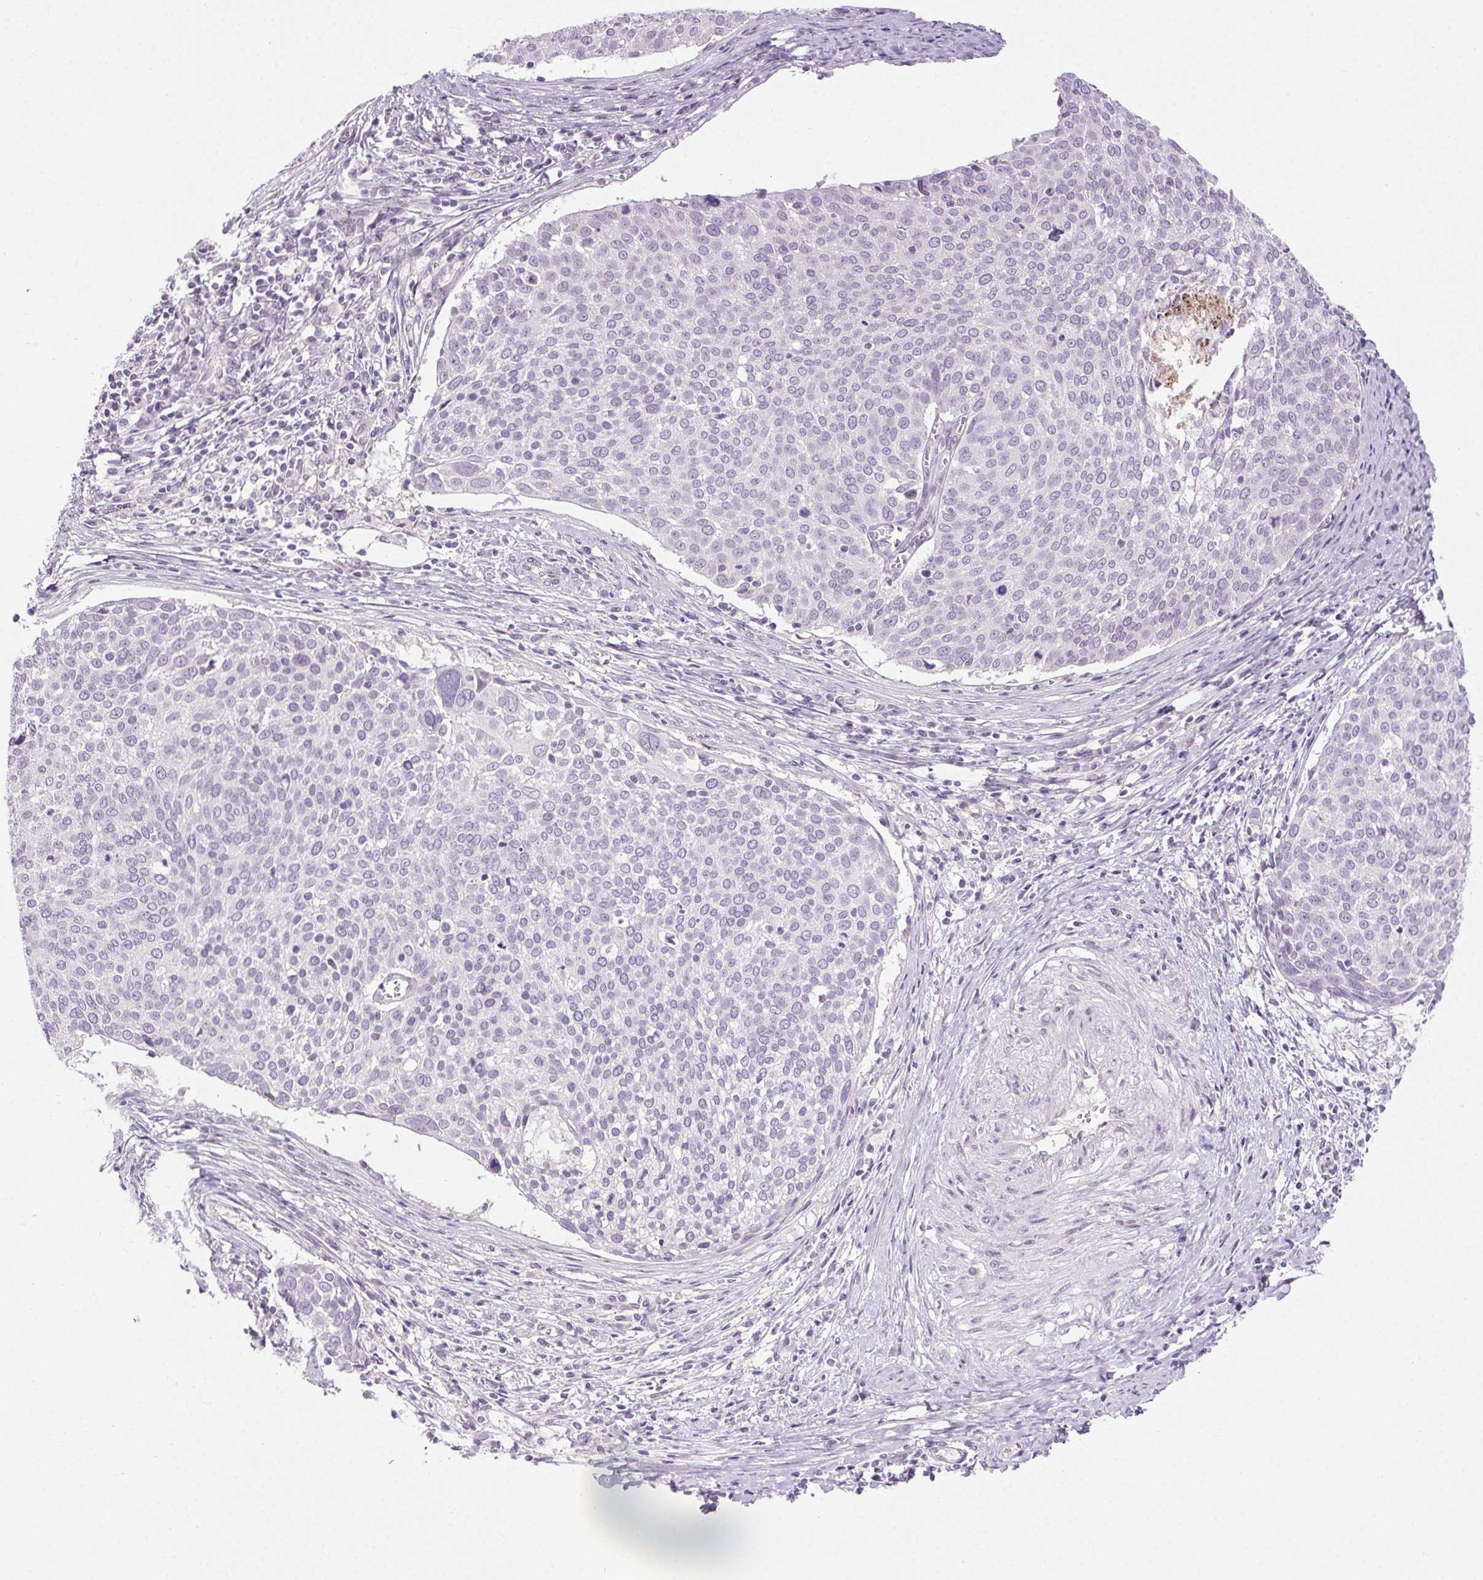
{"staining": {"intensity": "negative", "quantity": "none", "location": "none"}, "tissue": "cervical cancer", "cell_type": "Tumor cells", "image_type": "cancer", "snomed": [{"axis": "morphology", "description": "Squamous cell carcinoma, NOS"}, {"axis": "topography", "description": "Cervix"}], "caption": "Micrograph shows no significant protein expression in tumor cells of squamous cell carcinoma (cervical).", "gene": "SYT11", "patient": {"sex": "female", "age": 39}}